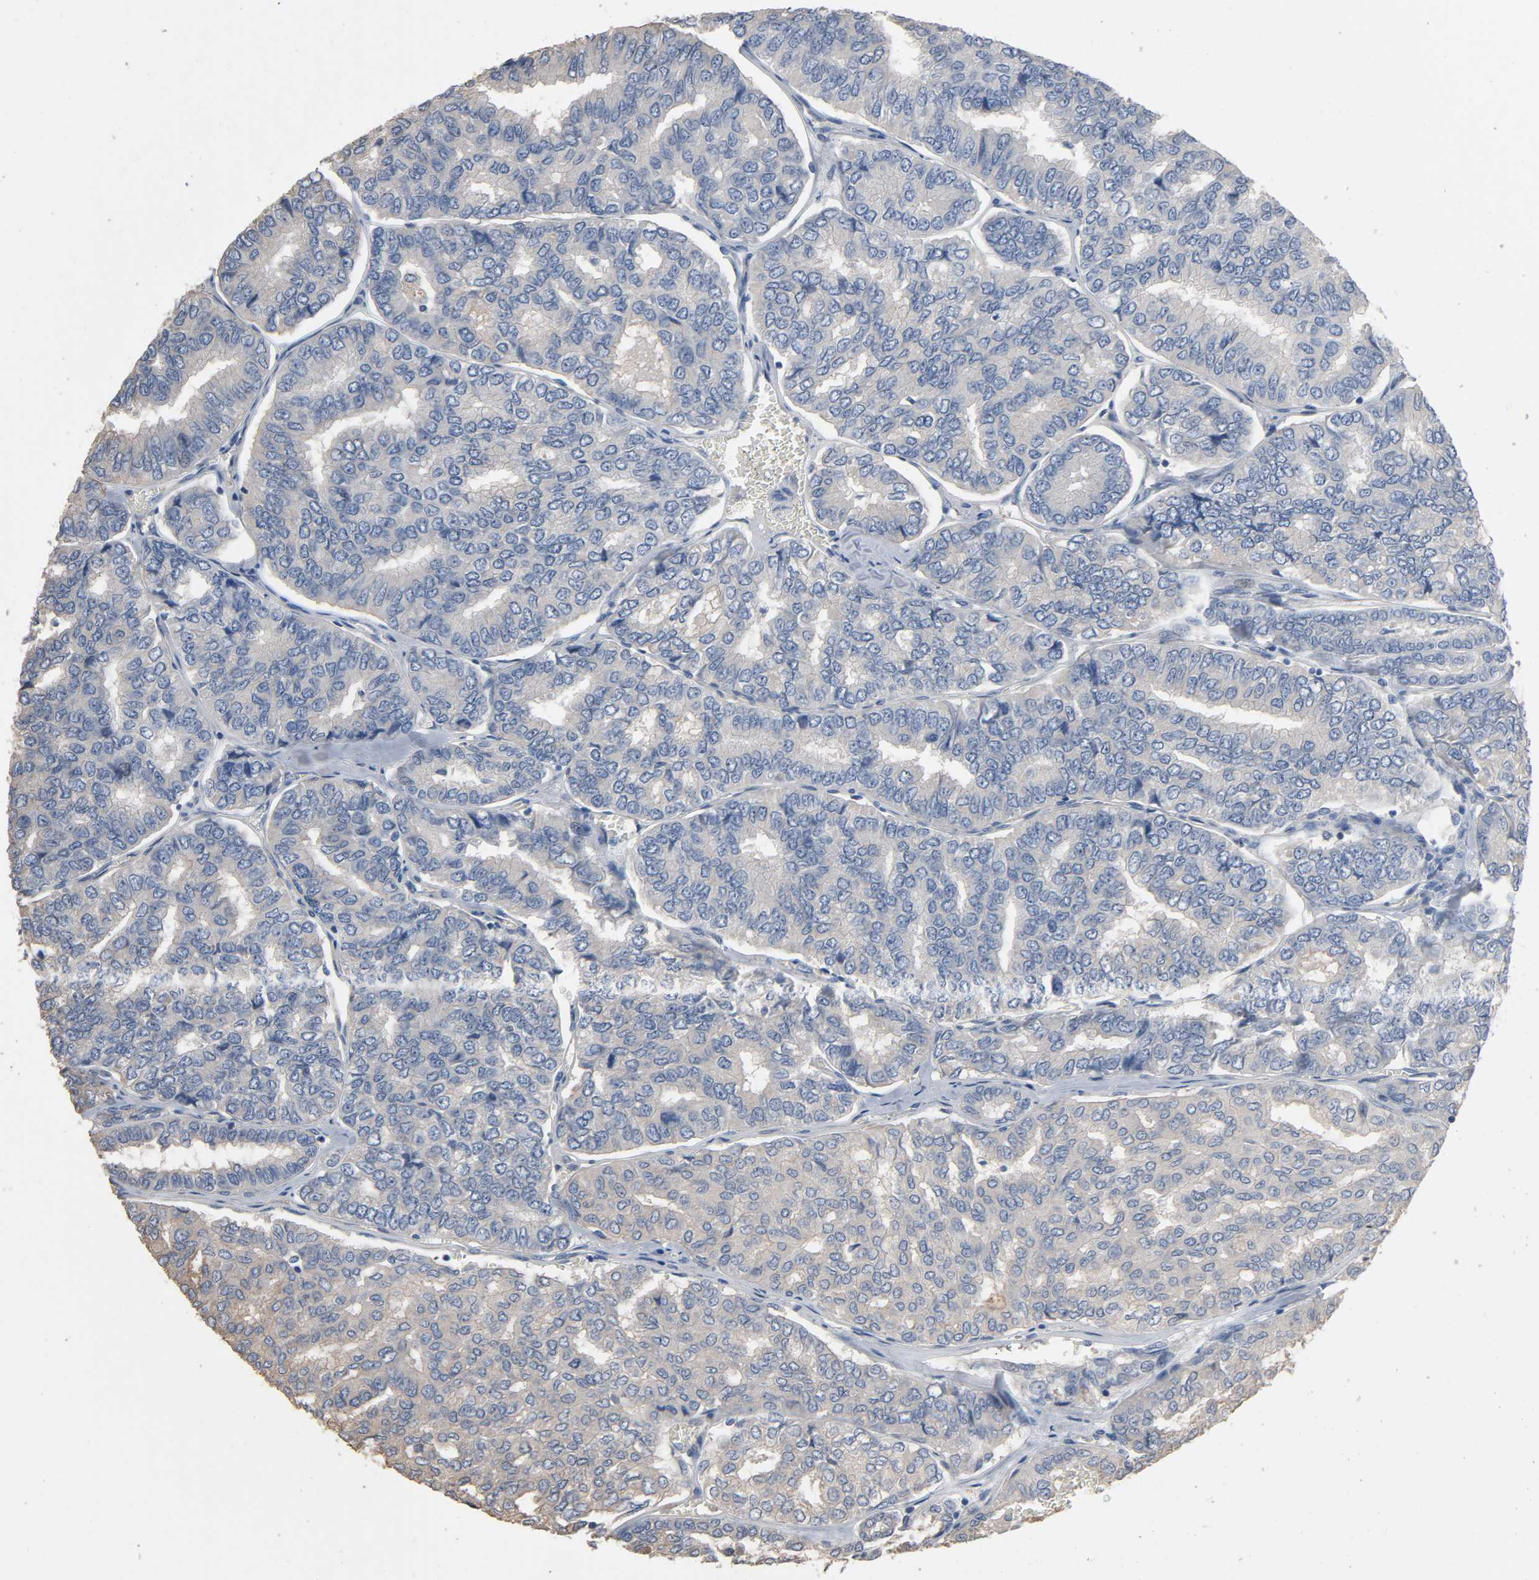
{"staining": {"intensity": "negative", "quantity": "none", "location": "none"}, "tissue": "thyroid cancer", "cell_type": "Tumor cells", "image_type": "cancer", "snomed": [{"axis": "morphology", "description": "Papillary adenocarcinoma, NOS"}, {"axis": "topography", "description": "Thyroid gland"}], "caption": "High power microscopy image of an immunohistochemistry histopathology image of papillary adenocarcinoma (thyroid), revealing no significant expression in tumor cells.", "gene": "SOX6", "patient": {"sex": "female", "age": 35}}